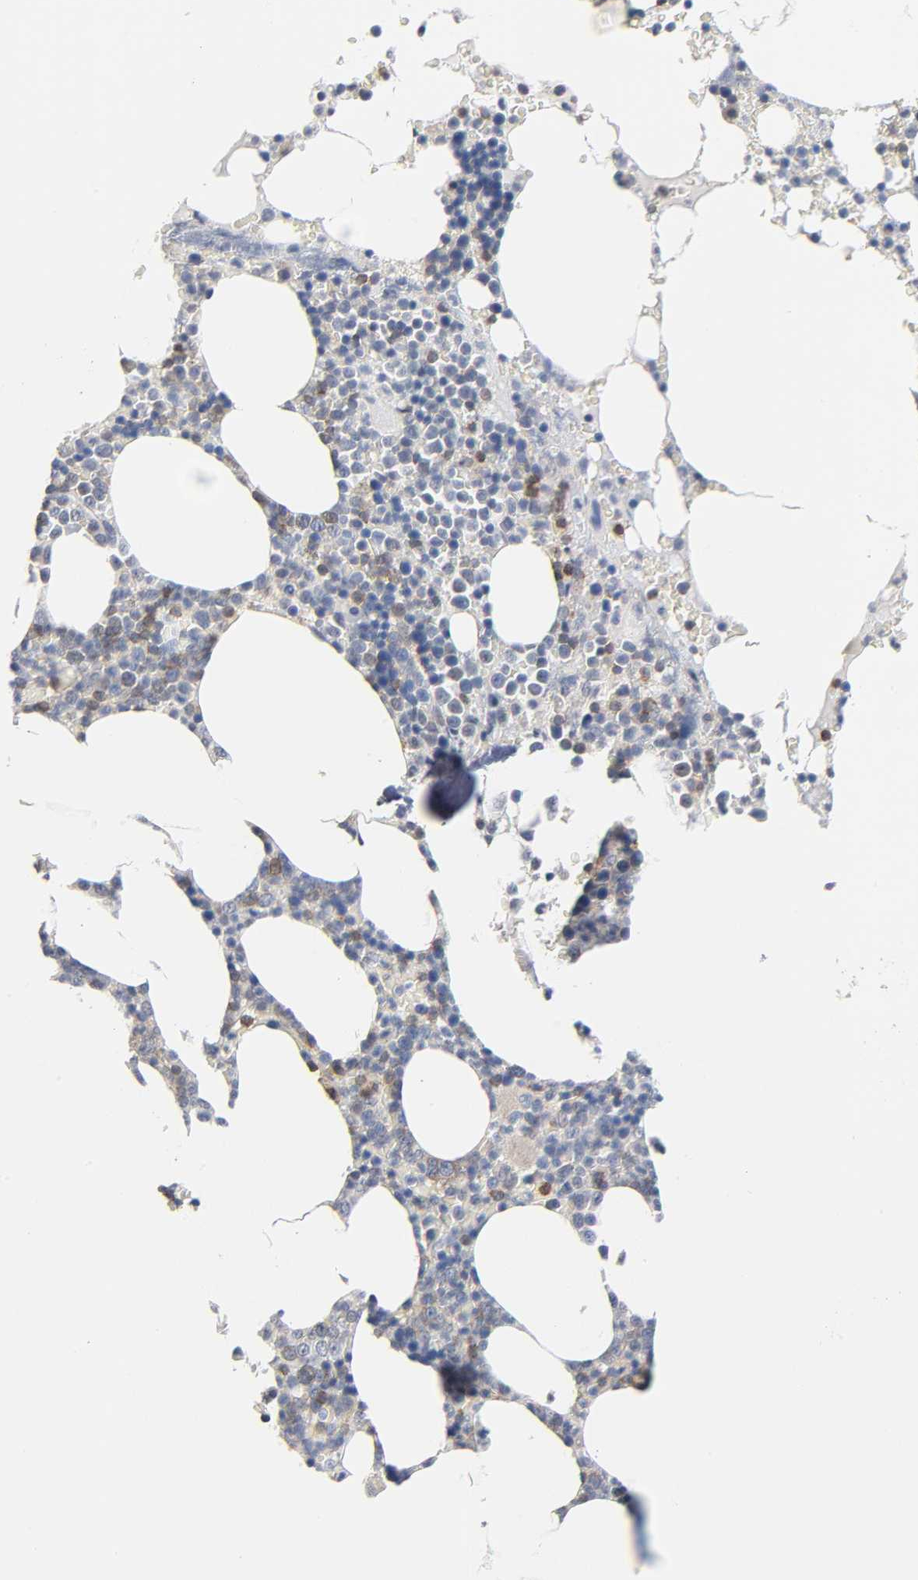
{"staining": {"intensity": "moderate", "quantity": "25%-75%", "location": "cytoplasmic/membranous"}, "tissue": "bone marrow", "cell_type": "Hematopoietic cells", "image_type": "normal", "snomed": [{"axis": "morphology", "description": "Normal tissue, NOS"}, {"axis": "topography", "description": "Bone marrow"}], "caption": "A medium amount of moderate cytoplasmic/membranous expression is seen in about 25%-75% of hematopoietic cells in normal bone marrow.", "gene": "NFATC1", "patient": {"sex": "female", "age": 66}}